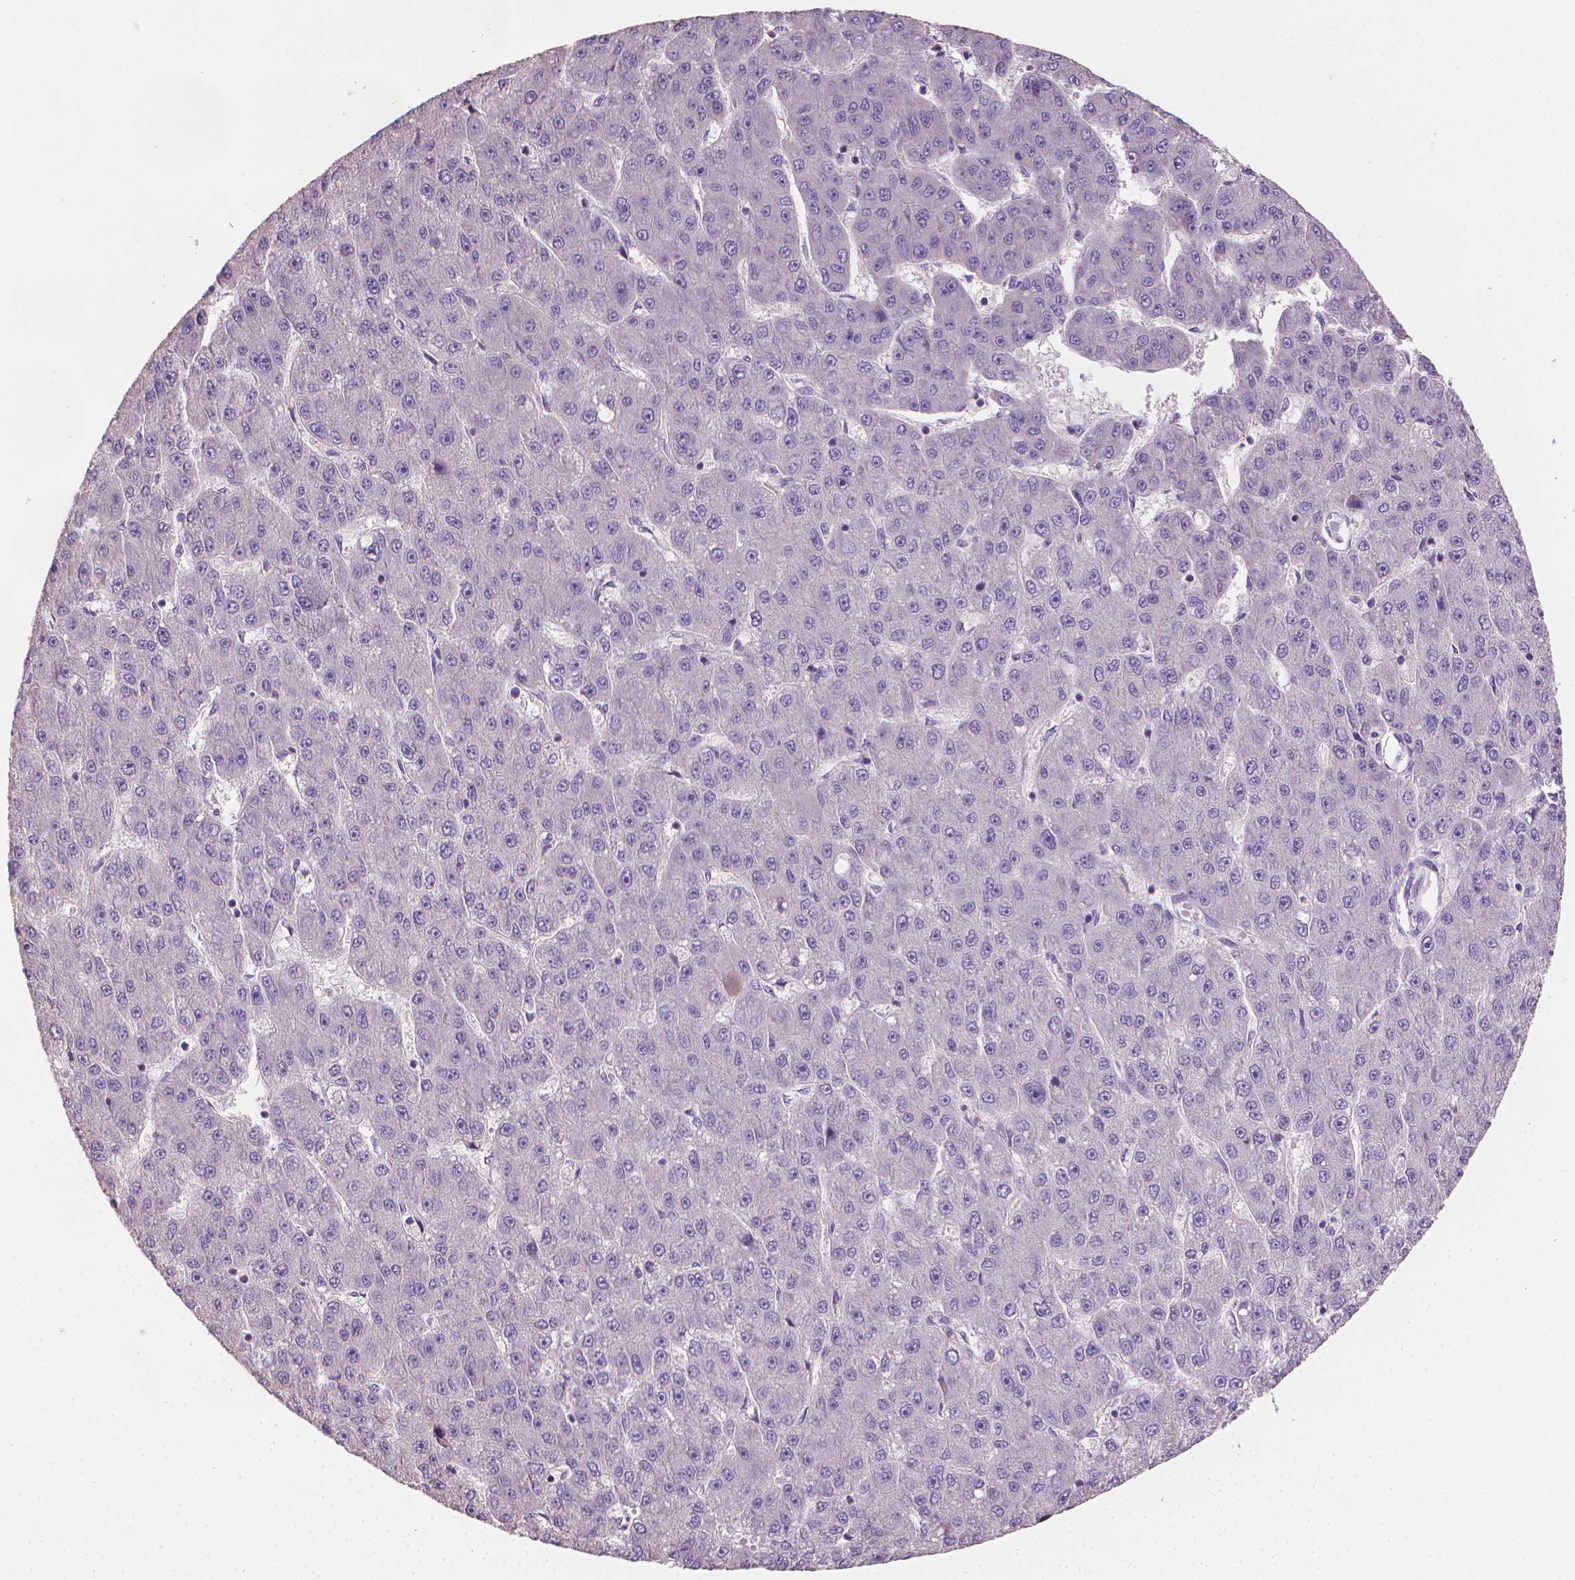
{"staining": {"intensity": "negative", "quantity": "none", "location": "none"}, "tissue": "liver cancer", "cell_type": "Tumor cells", "image_type": "cancer", "snomed": [{"axis": "morphology", "description": "Carcinoma, Hepatocellular, NOS"}, {"axis": "topography", "description": "Liver"}], "caption": "The image reveals no significant positivity in tumor cells of liver cancer (hepatocellular carcinoma). (IHC, brightfield microscopy, high magnification).", "gene": "CATIP", "patient": {"sex": "male", "age": 67}}